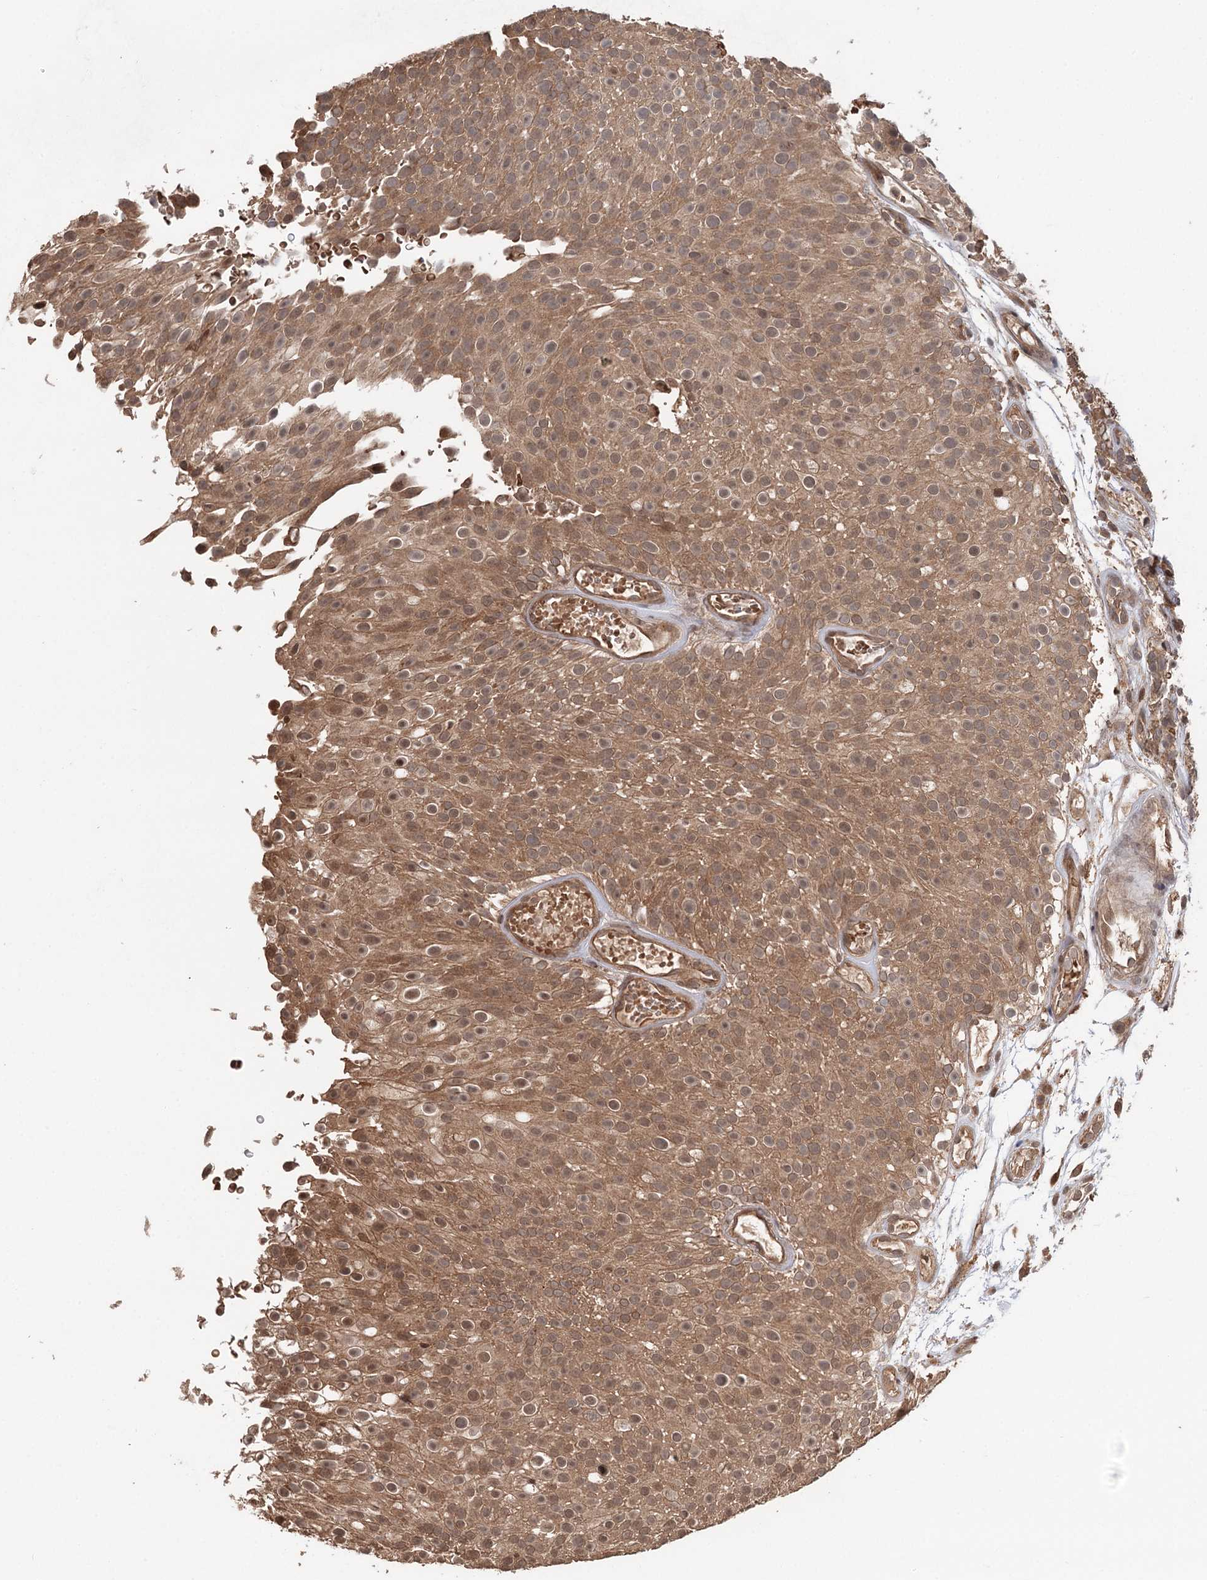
{"staining": {"intensity": "moderate", "quantity": ">75%", "location": "cytoplasmic/membranous,nuclear"}, "tissue": "urothelial cancer", "cell_type": "Tumor cells", "image_type": "cancer", "snomed": [{"axis": "morphology", "description": "Urothelial carcinoma, Low grade"}, {"axis": "topography", "description": "Urinary bladder"}], "caption": "High-power microscopy captured an immunohistochemistry histopathology image of low-grade urothelial carcinoma, revealing moderate cytoplasmic/membranous and nuclear positivity in approximately >75% of tumor cells. Ihc stains the protein in brown and the nuclei are stained blue.", "gene": "N6AMT1", "patient": {"sex": "male", "age": 78}}